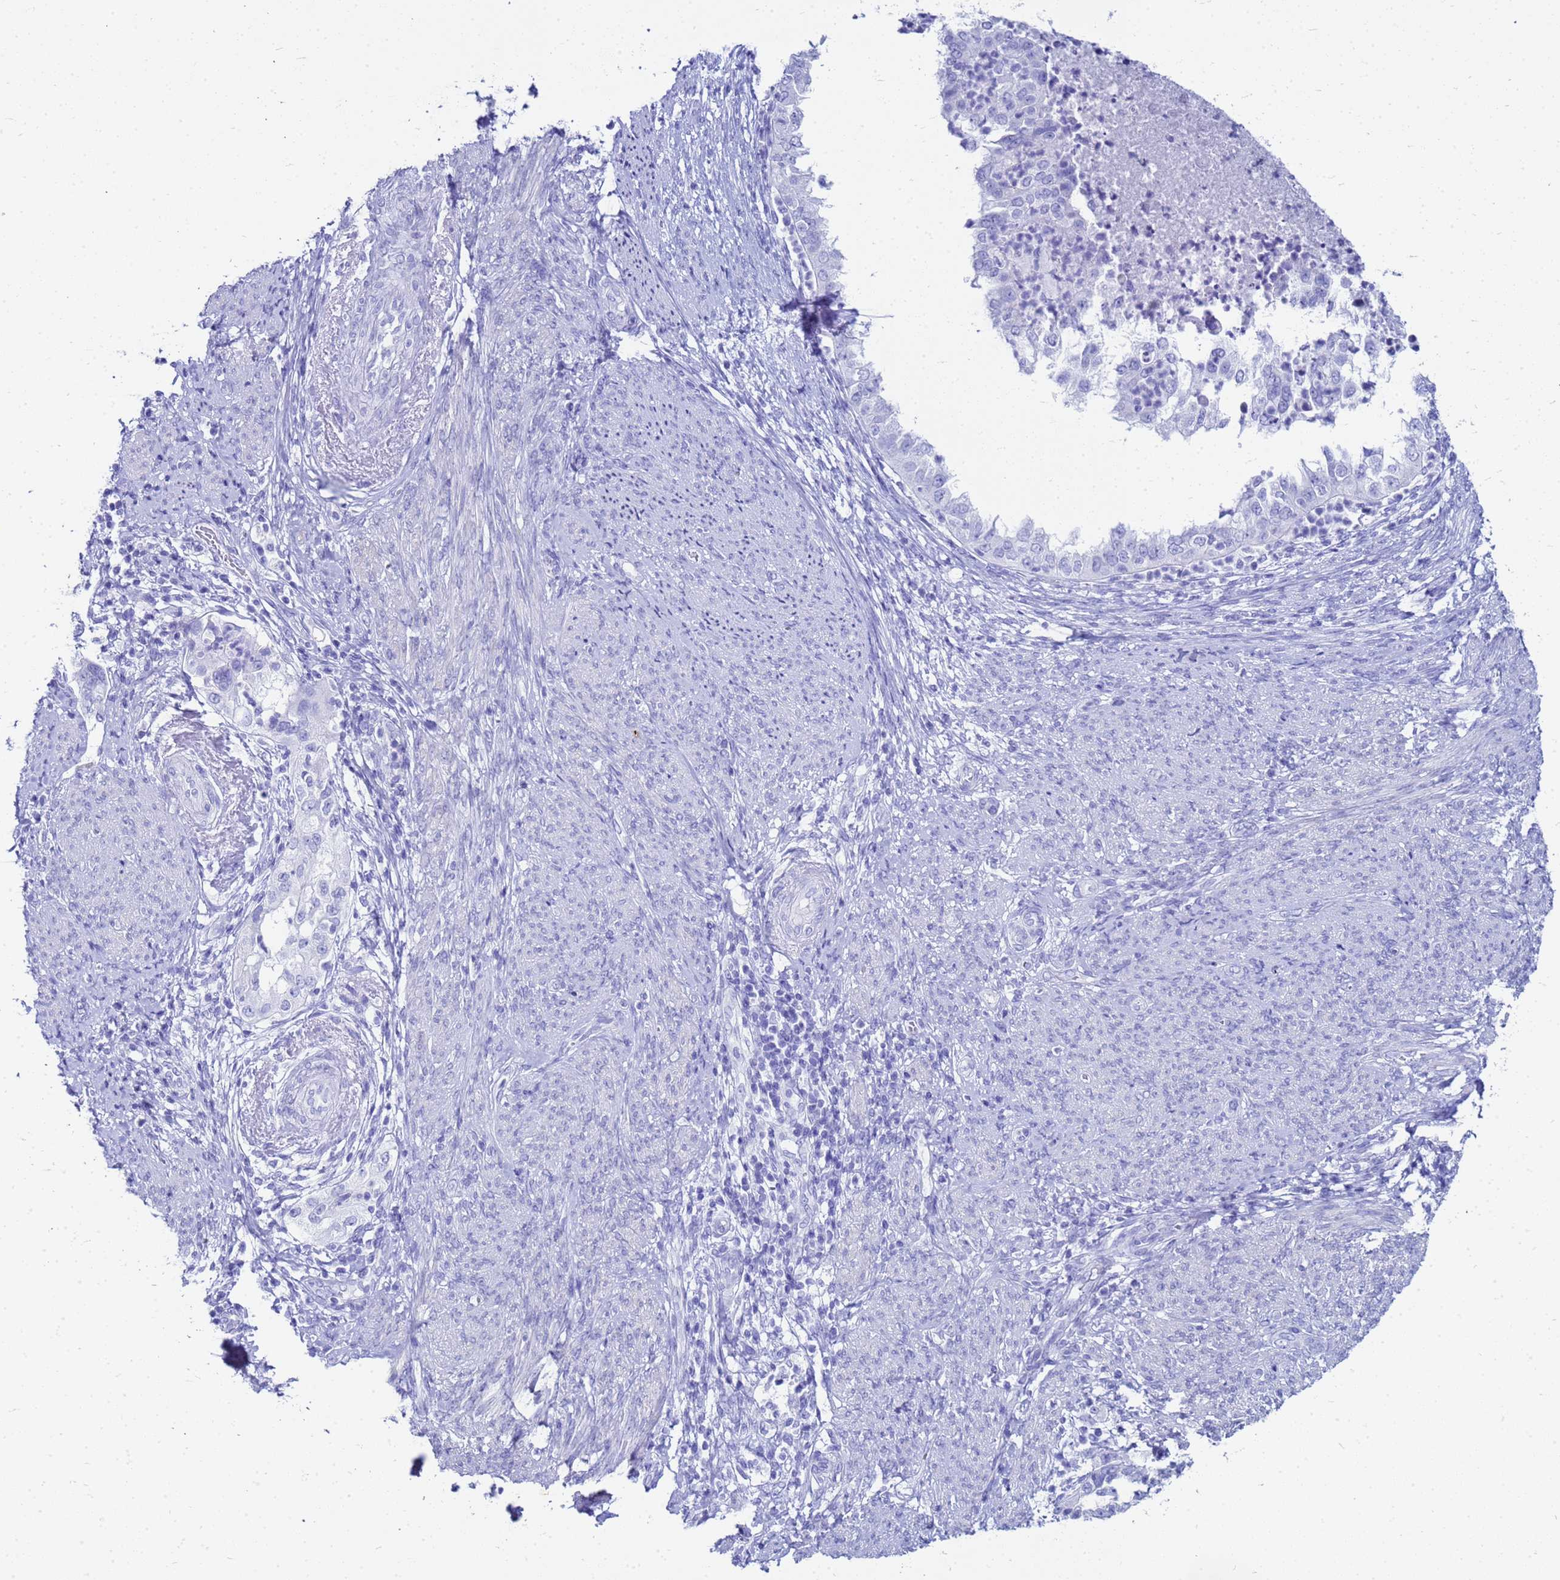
{"staining": {"intensity": "negative", "quantity": "none", "location": "none"}, "tissue": "endometrial cancer", "cell_type": "Tumor cells", "image_type": "cancer", "snomed": [{"axis": "morphology", "description": "Adenocarcinoma, NOS"}, {"axis": "topography", "description": "Endometrium"}], "caption": "Tumor cells show no significant protein expression in endometrial cancer (adenocarcinoma).", "gene": "CKB", "patient": {"sex": "female", "age": 85}}